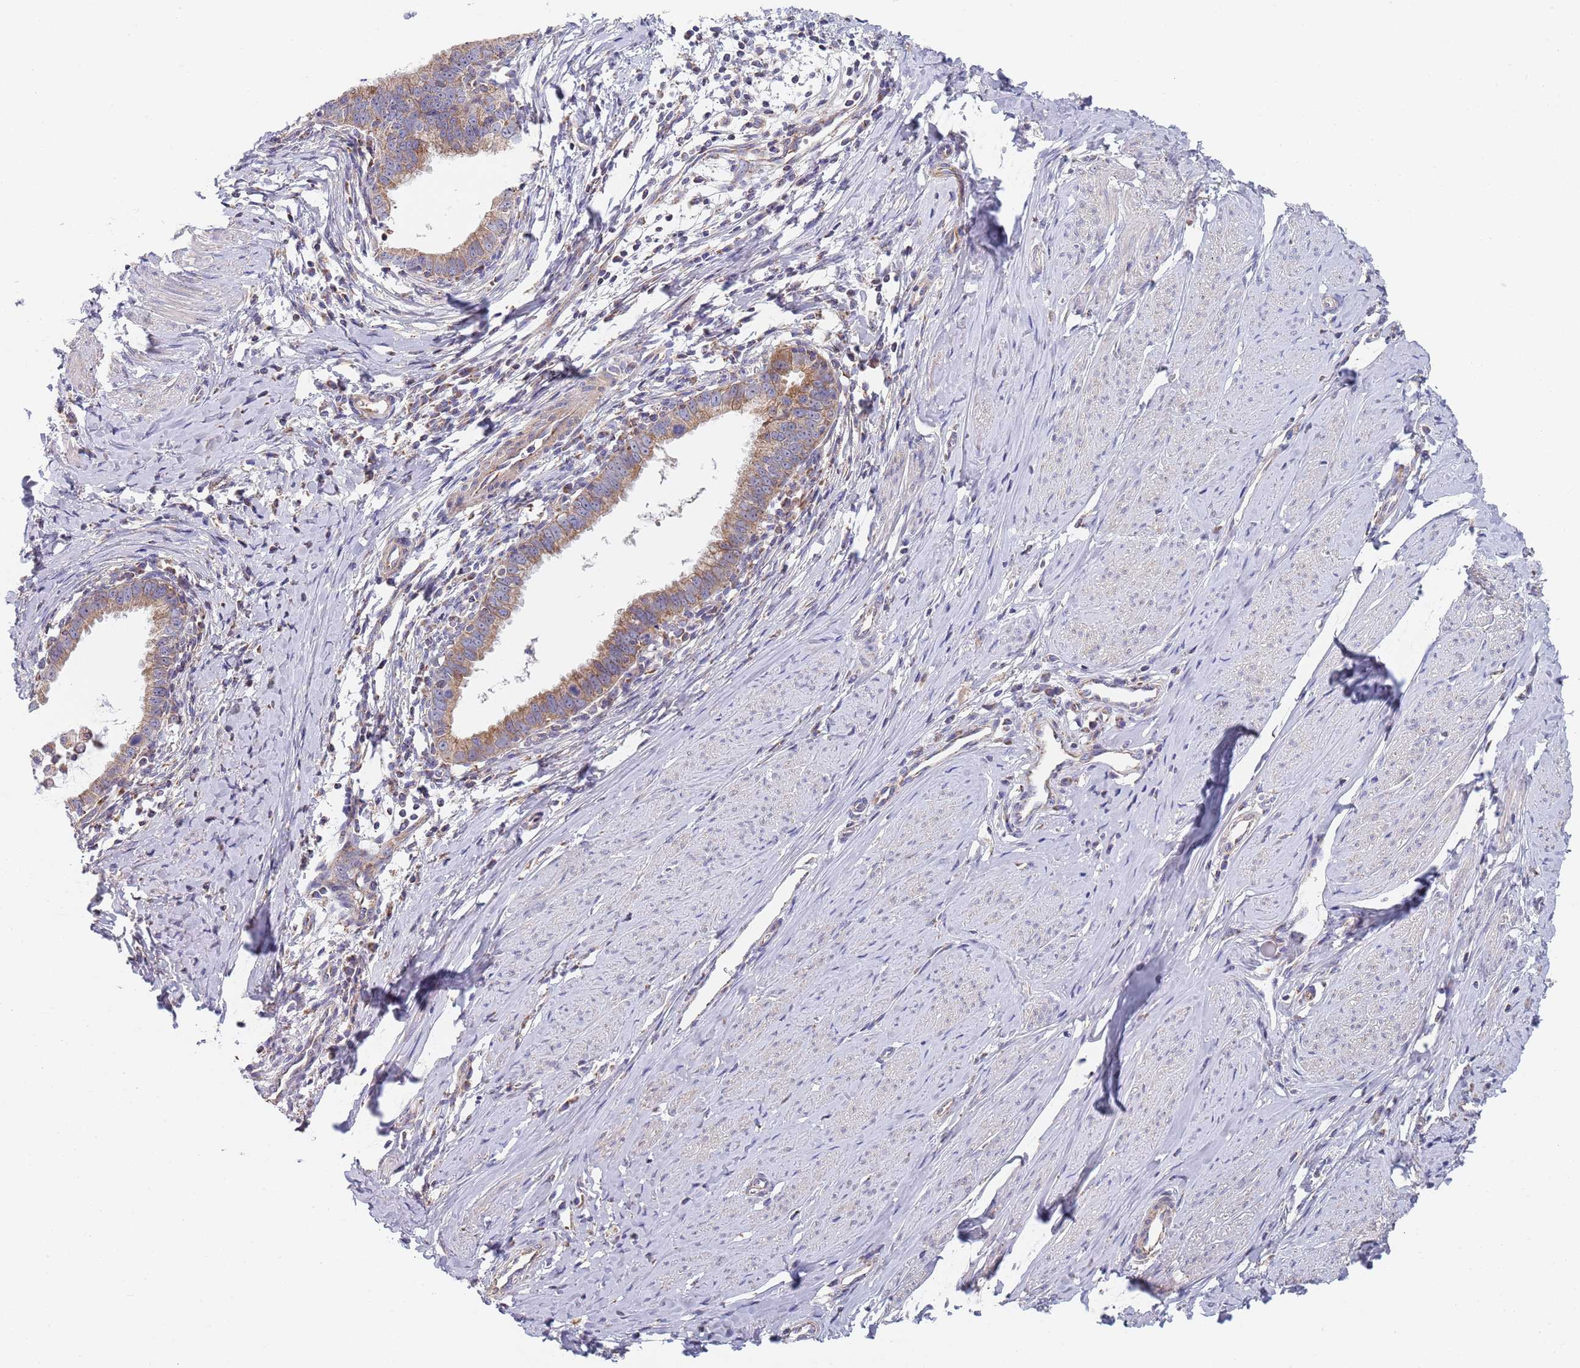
{"staining": {"intensity": "moderate", "quantity": ">75%", "location": "cytoplasmic/membranous"}, "tissue": "cervical cancer", "cell_type": "Tumor cells", "image_type": "cancer", "snomed": [{"axis": "morphology", "description": "Adenocarcinoma, NOS"}, {"axis": "topography", "description": "Cervix"}], "caption": "Immunohistochemistry (IHC) of cervical cancer (adenocarcinoma) shows medium levels of moderate cytoplasmic/membranous staining in about >75% of tumor cells.", "gene": "PWWP3A", "patient": {"sex": "female", "age": 36}}